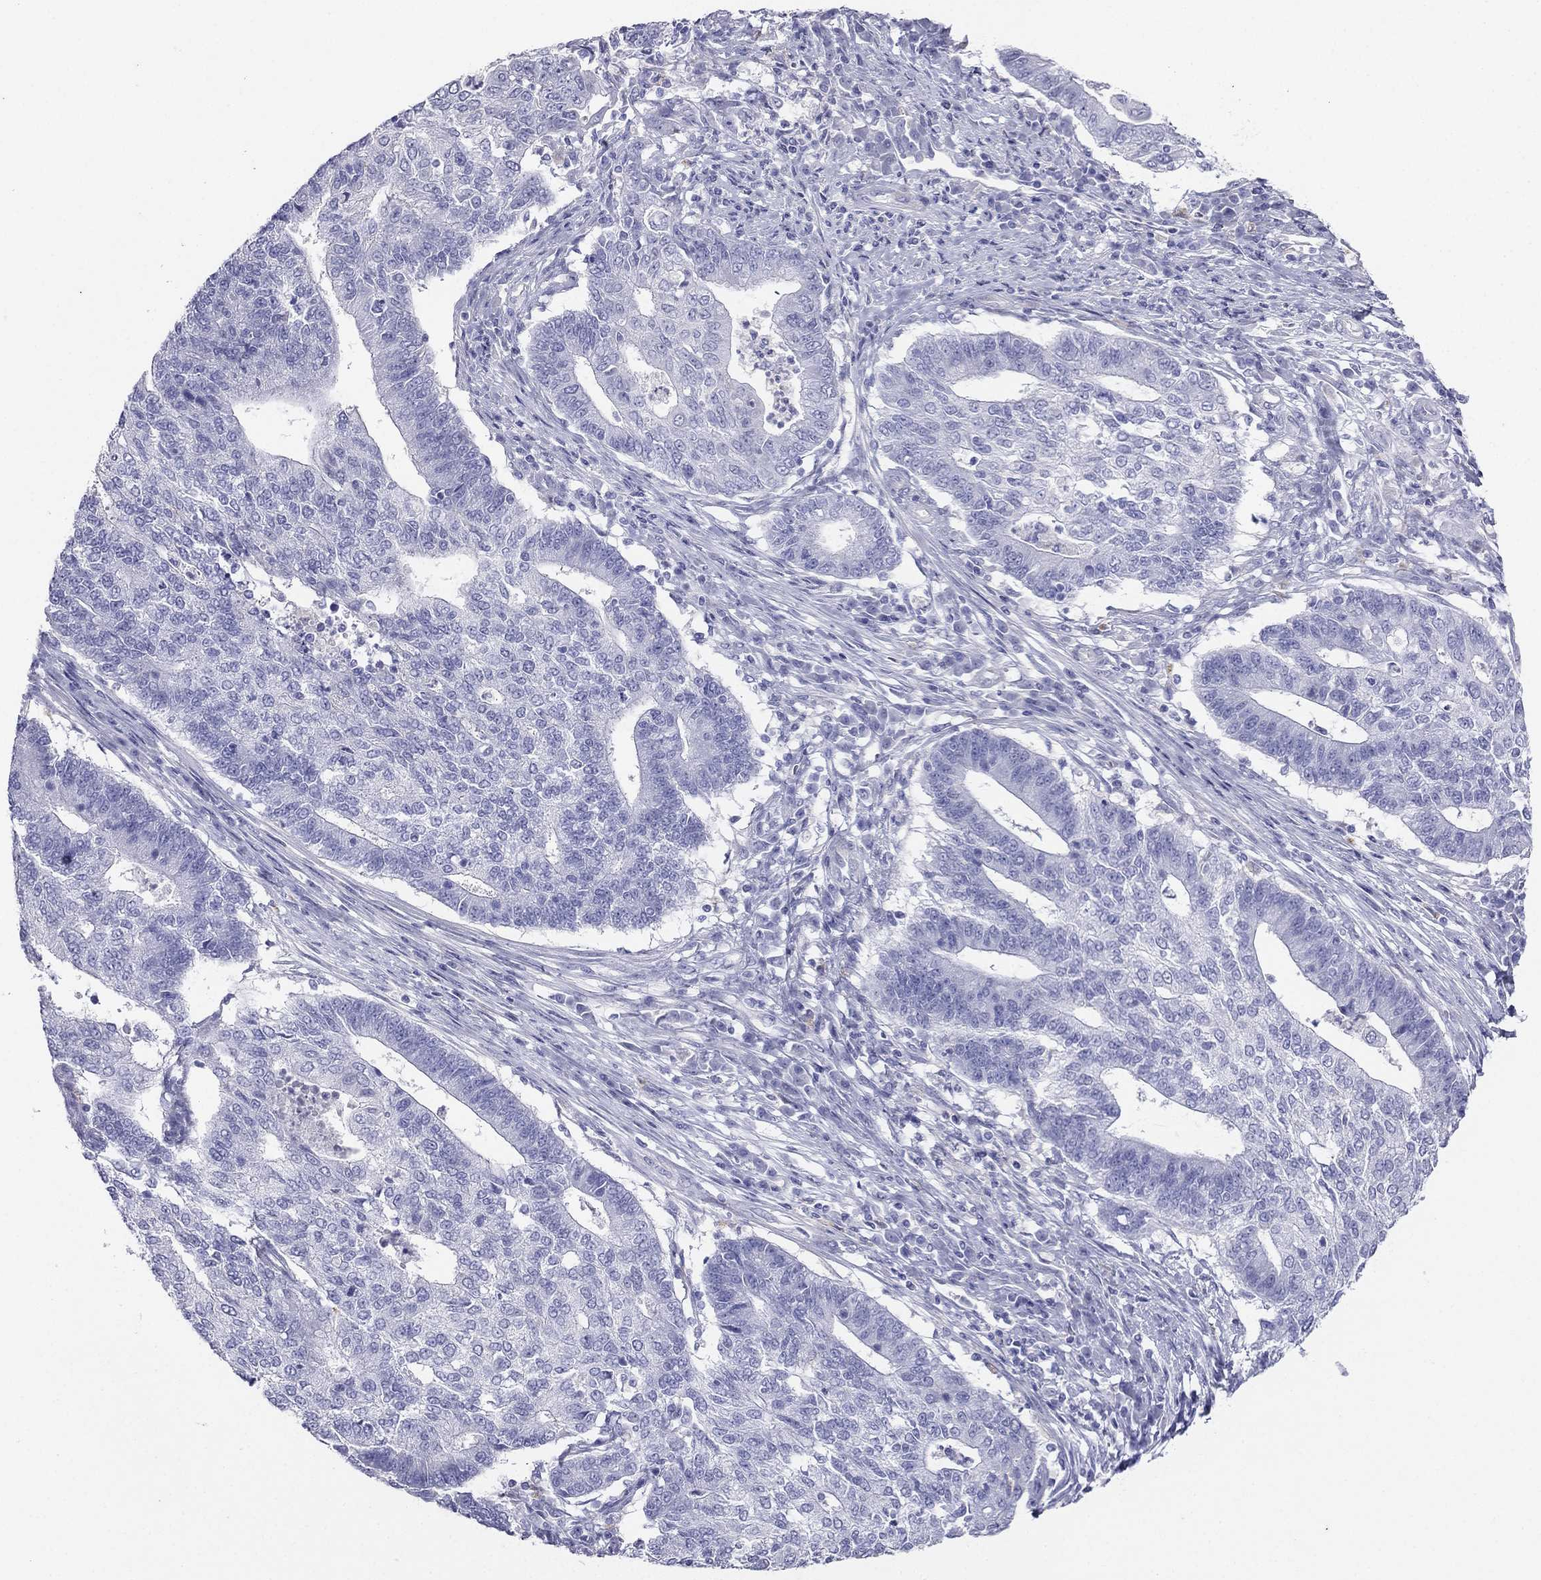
{"staining": {"intensity": "negative", "quantity": "none", "location": "none"}, "tissue": "endometrial cancer", "cell_type": "Tumor cells", "image_type": "cancer", "snomed": [{"axis": "morphology", "description": "Adenocarcinoma, NOS"}, {"axis": "topography", "description": "Uterus"}, {"axis": "topography", "description": "Endometrium"}], "caption": "Tumor cells show no significant protein positivity in endometrial cancer. (Brightfield microscopy of DAB (3,3'-diaminobenzidine) IHC at high magnification).", "gene": "ALOXE3", "patient": {"sex": "female", "age": 54}}